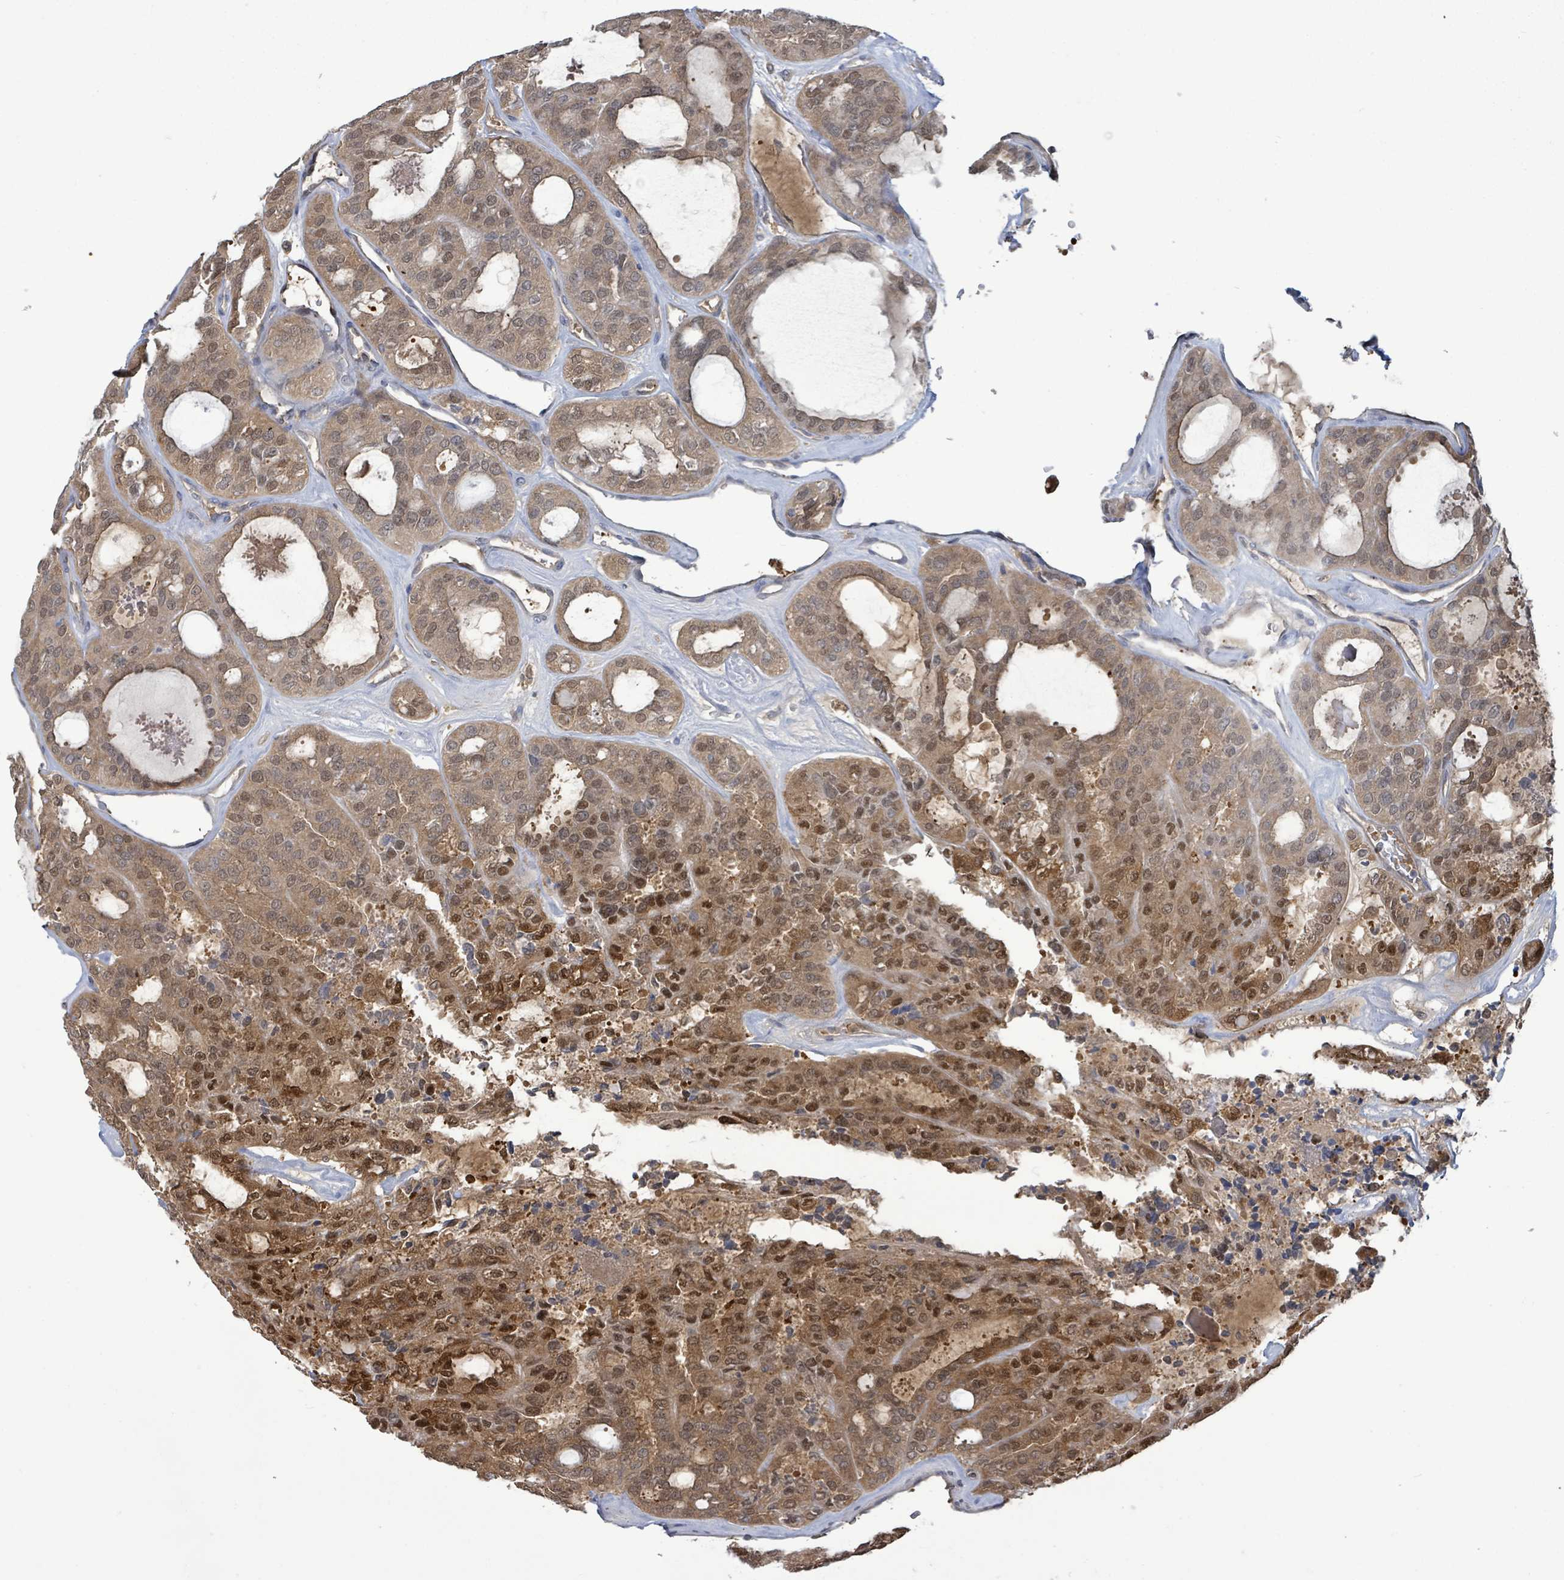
{"staining": {"intensity": "moderate", "quantity": ">75%", "location": "cytoplasmic/membranous,nuclear"}, "tissue": "thyroid cancer", "cell_type": "Tumor cells", "image_type": "cancer", "snomed": [{"axis": "morphology", "description": "Follicular adenoma carcinoma, NOS"}, {"axis": "topography", "description": "Thyroid gland"}], "caption": "An immunohistochemistry image of neoplastic tissue is shown. Protein staining in brown shows moderate cytoplasmic/membranous and nuclear positivity in follicular adenoma carcinoma (thyroid) within tumor cells.", "gene": "PGAM1", "patient": {"sex": "male", "age": 75}}